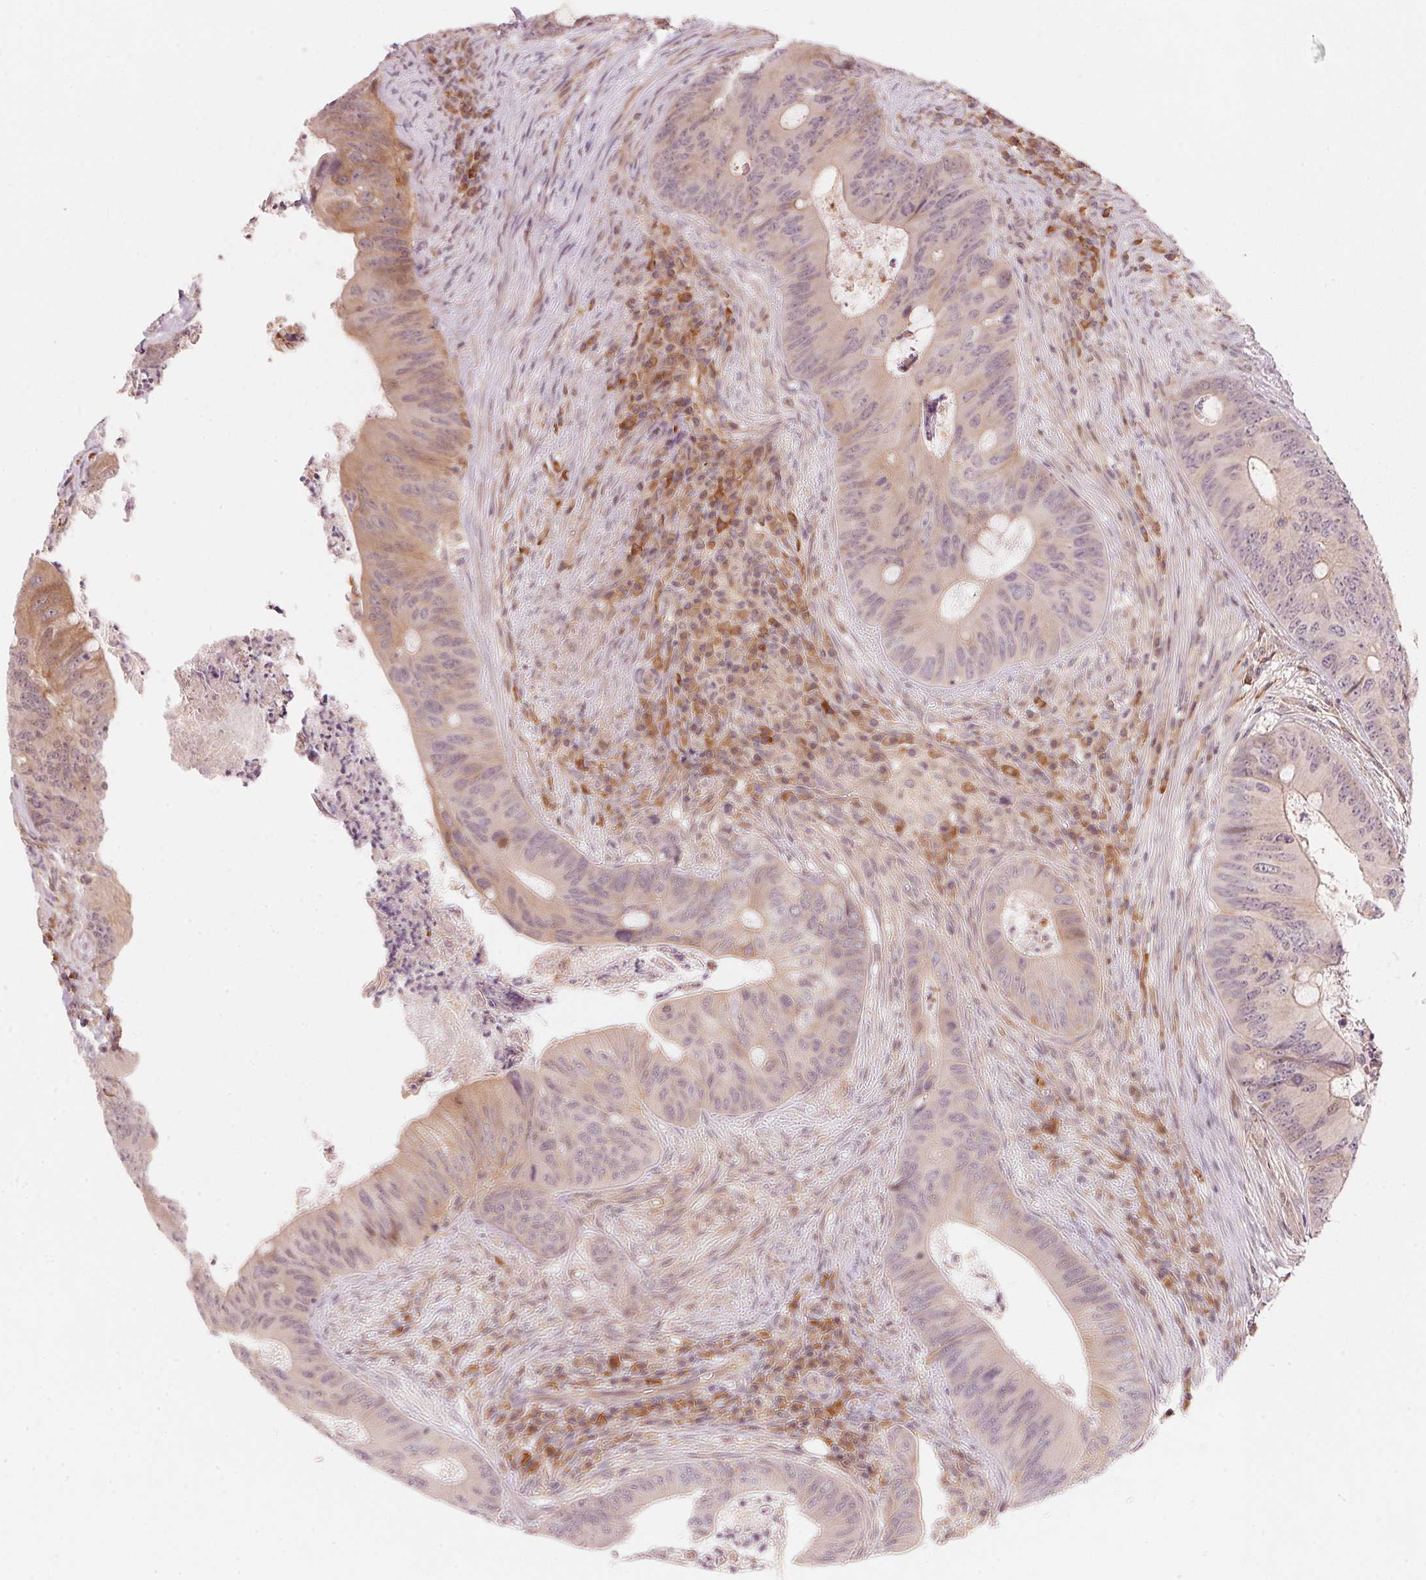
{"staining": {"intensity": "weak", "quantity": "<25%", "location": "cytoplasmic/membranous"}, "tissue": "colorectal cancer", "cell_type": "Tumor cells", "image_type": "cancer", "snomed": [{"axis": "morphology", "description": "Adenocarcinoma, NOS"}, {"axis": "topography", "description": "Colon"}], "caption": "Human colorectal cancer stained for a protein using immunohistochemistry (IHC) reveals no staining in tumor cells.", "gene": "PRKN", "patient": {"sex": "female", "age": 74}}